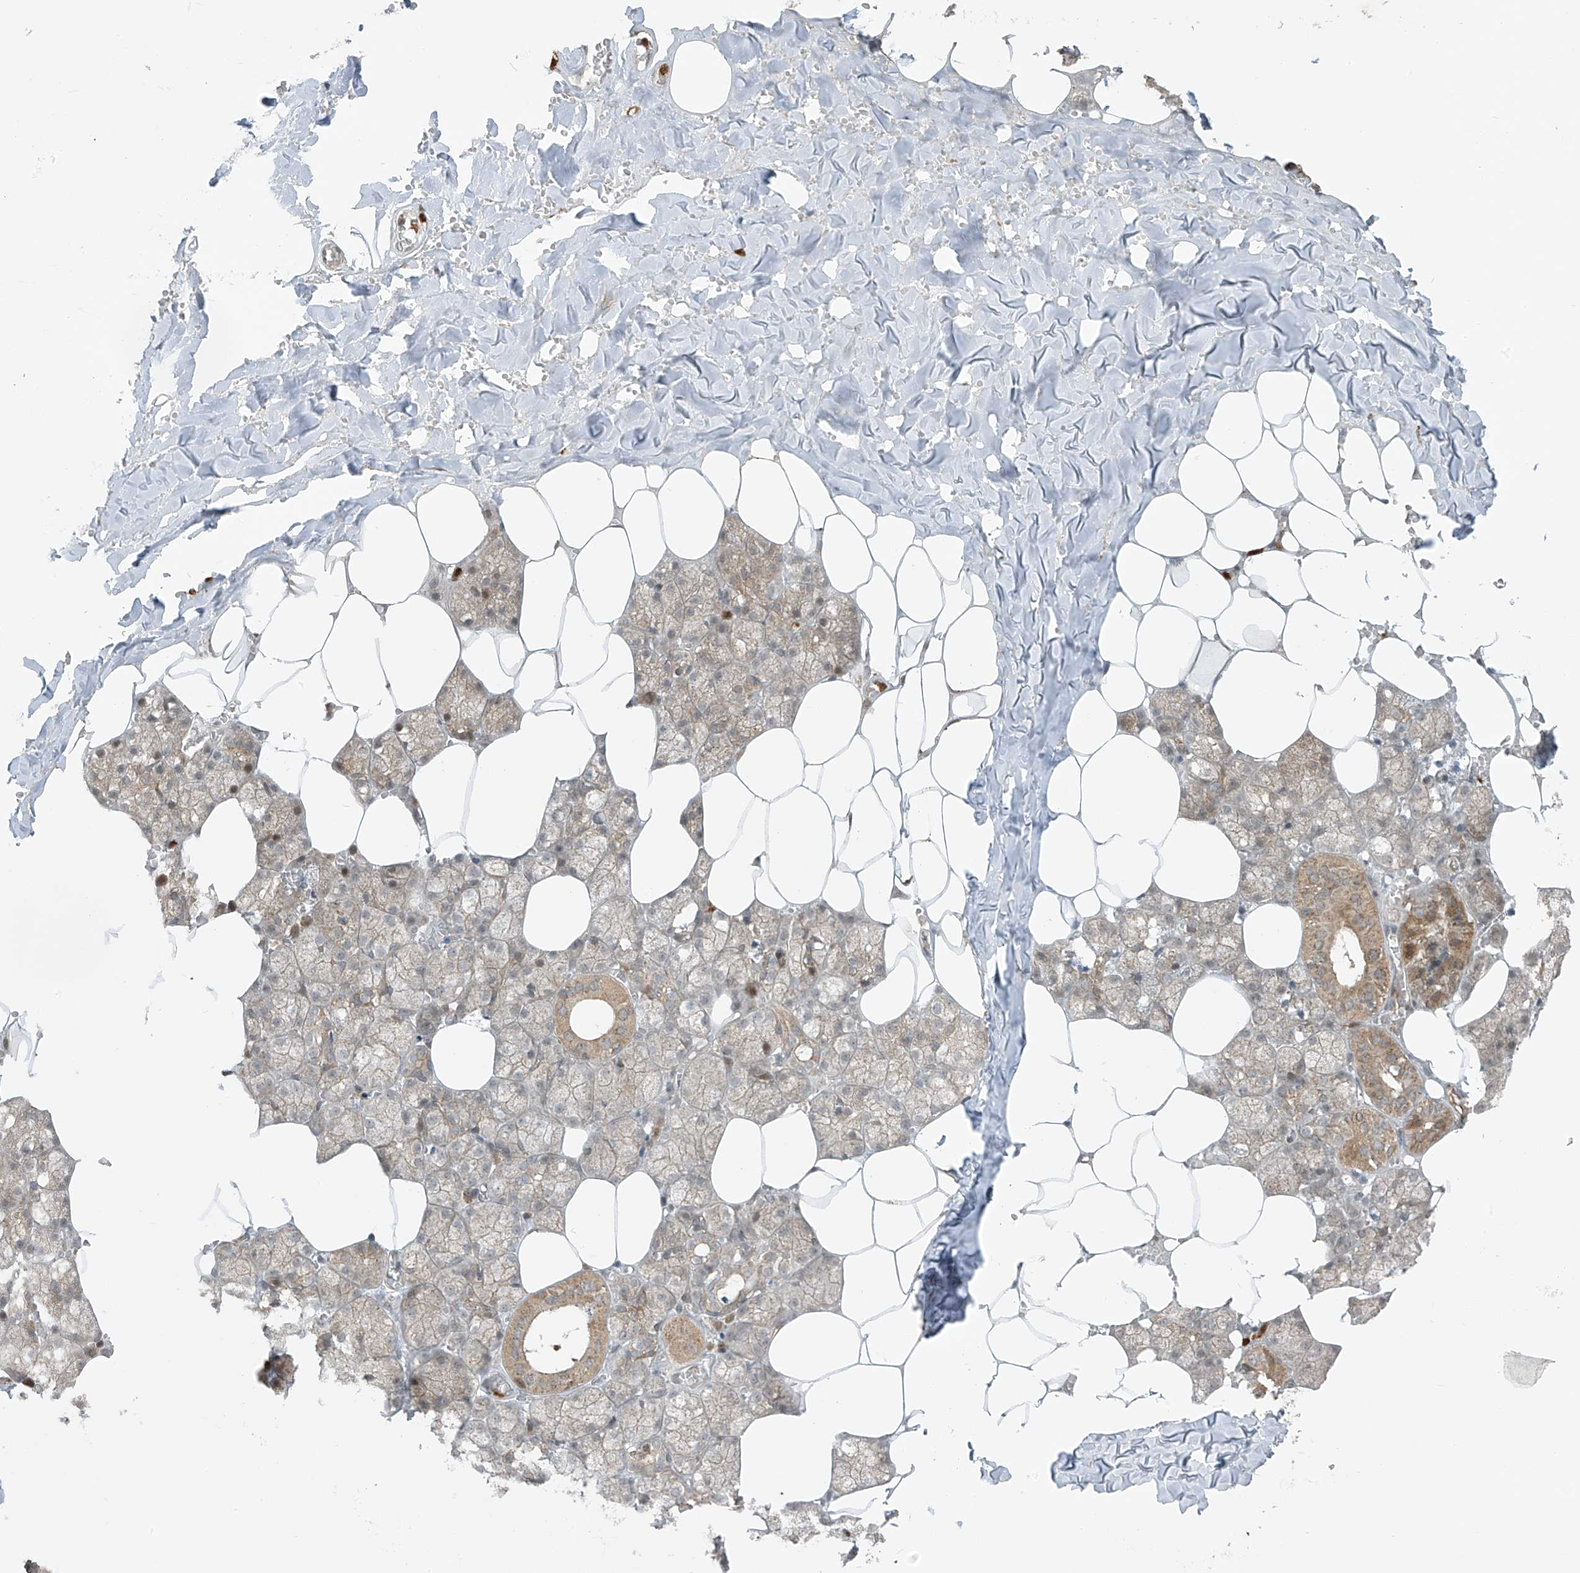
{"staining": {"intensity": "moderate", "quantity": "25%-75%", "location": "cytoplasmic/membranous"}, "tissue": "salivary gland", "cell_type": "Glandular cells", "image_type": "normal", "snomed": [{"axis": "morphology", "description": "Normal tissue, NOS"}, {"axis": "topography", "description": "Salivary gland"}], "caption": "Unremarkable salivary gland demonstrates moderate cytoplasmic/membranous expression in approximately 25%-75% of glandular cells, visualized by immunohistochemistry. The staining is performed using DAB (3,3'-diaminobenzidine) brown chromogen to label protein expression. The nuclei are counter-stained blue using hematoxylin.", "gene": "PDE11A", "patient": {"sex": "male", "age": 62}}